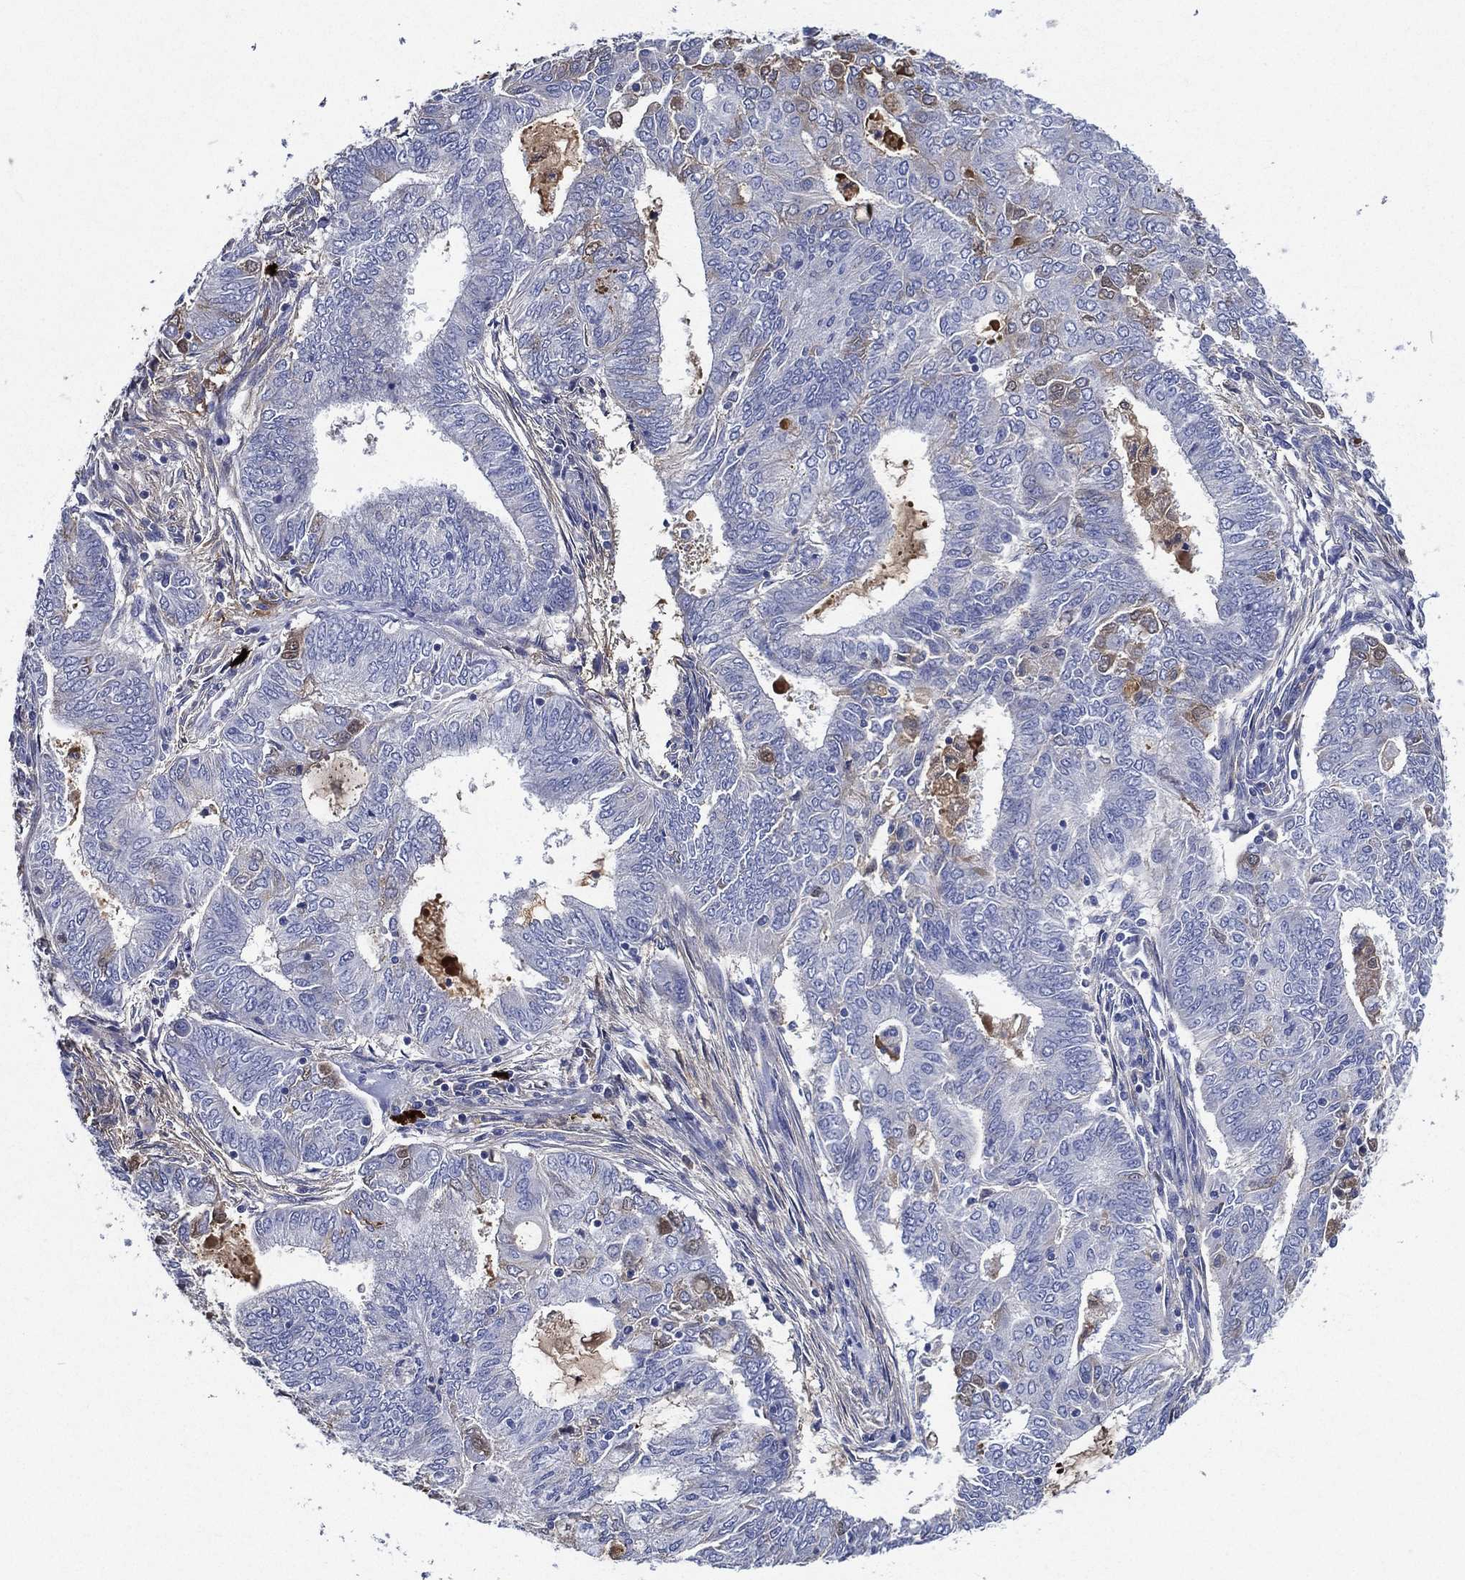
{"staining": {"intensity": "negative", "quantity": "none", "location": "none"}, "tissue": "endometrial cancer", "cell_type": "Tumor cells", "image_type": "cancer", "snomed": [{"axis": "morphology", "description": "Adenocarcinoma, NOS"}, {"axis": "topography", "description": "Endometrium"}], "caption": "Image shows no protein staining in tumor cells of endometrial cancer (adenocarcinoma) tissue.", "gene": "TMPRSS11D", "patient": {"sex": "female", "age": 62}}